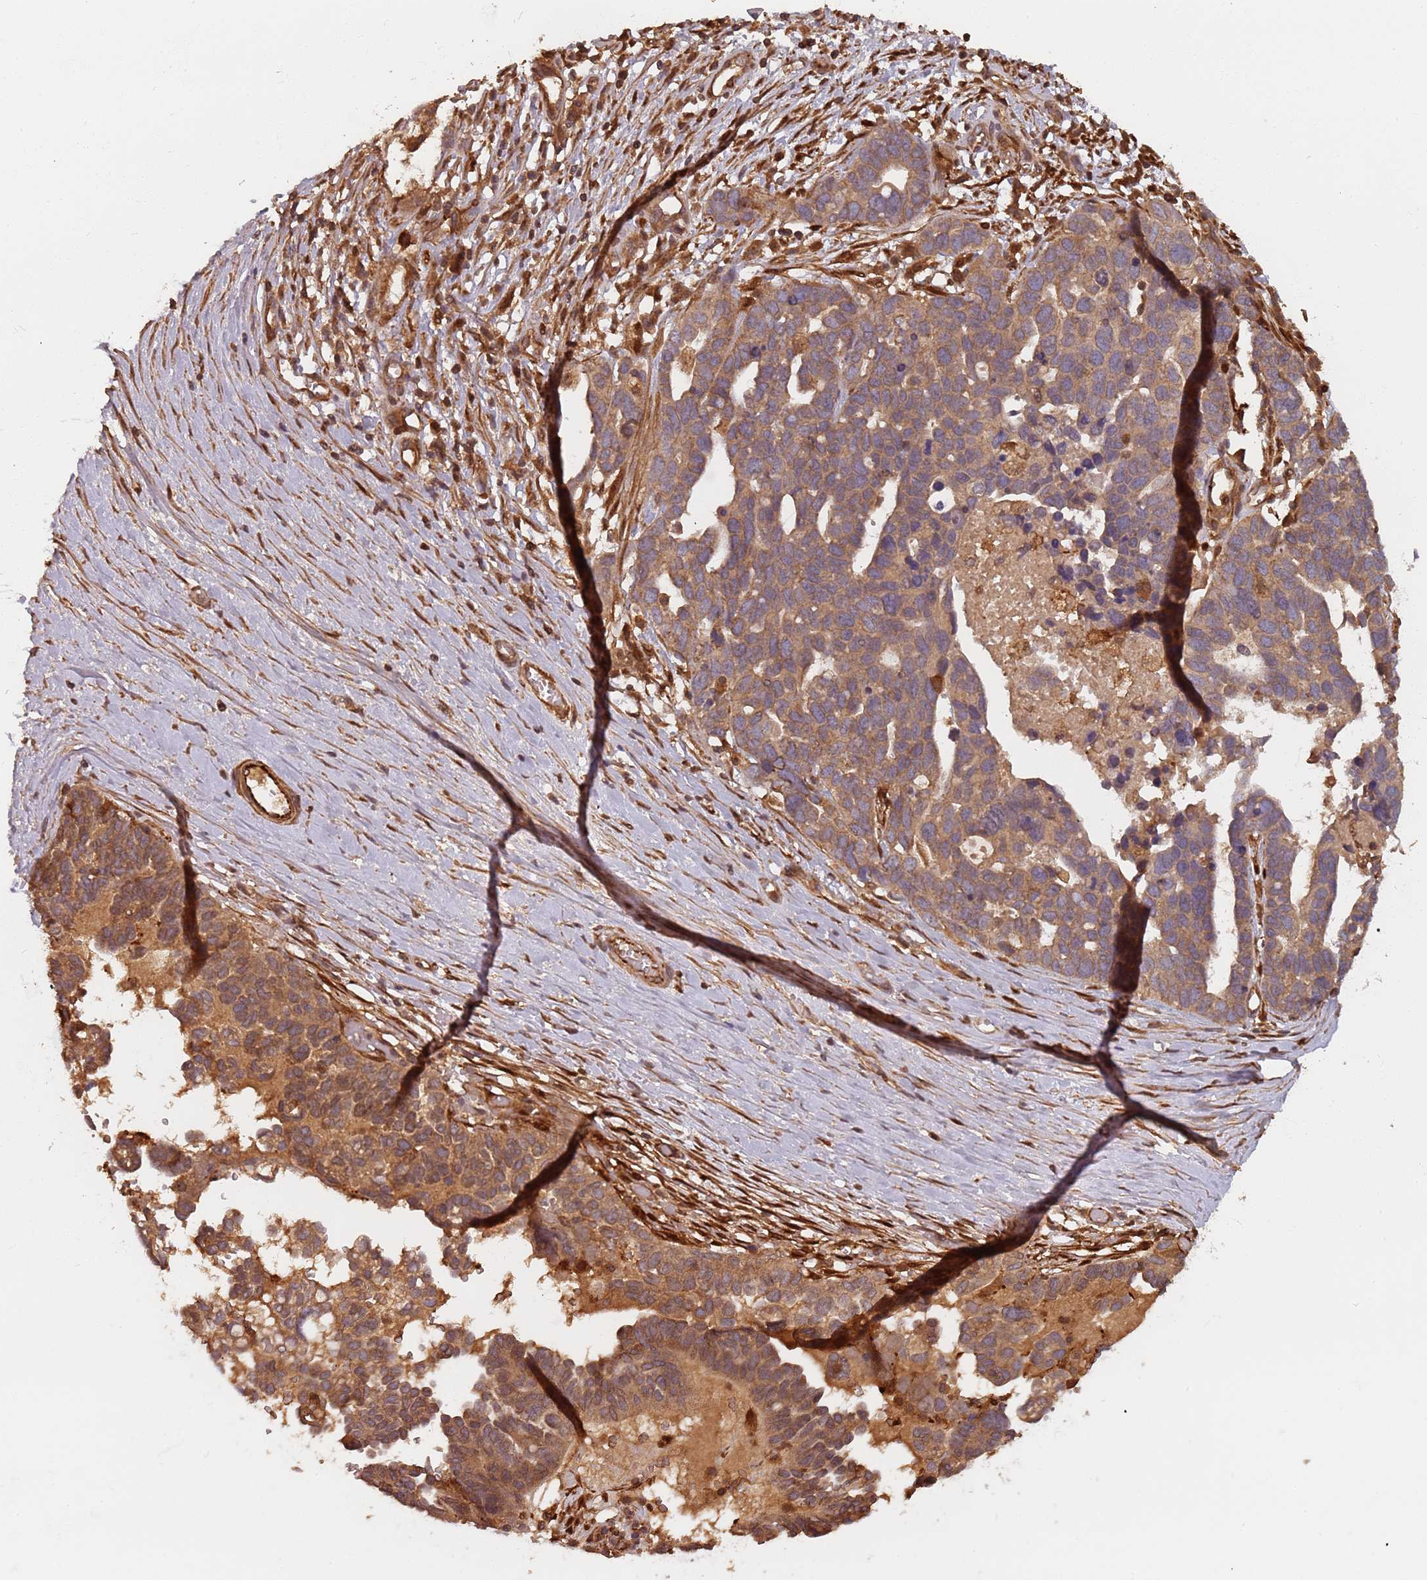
{"staining": {"intensity": "moderate", "quantity": ">75%", "location": "cytoplasmic/membranous"}, "tissue": "ovarian cancer", "cell_type": "Tumor cells", "image_type": "cancer", "snomed": [{"axis": "morphology", "description": "Cystadenocarcinoma, serous, NOS"}, {"axis": "topography", "description": "Ovary"}], "caption": "Approximately >75% of tumor cells in ovarian serous cystadenocarcinoma display moderate cytoplasmic/membranous protein staining as visualized by brown immunohistochemical staining.", "gene": "SDCCAG8", "patient": {"sex": "female", "age": 54}}